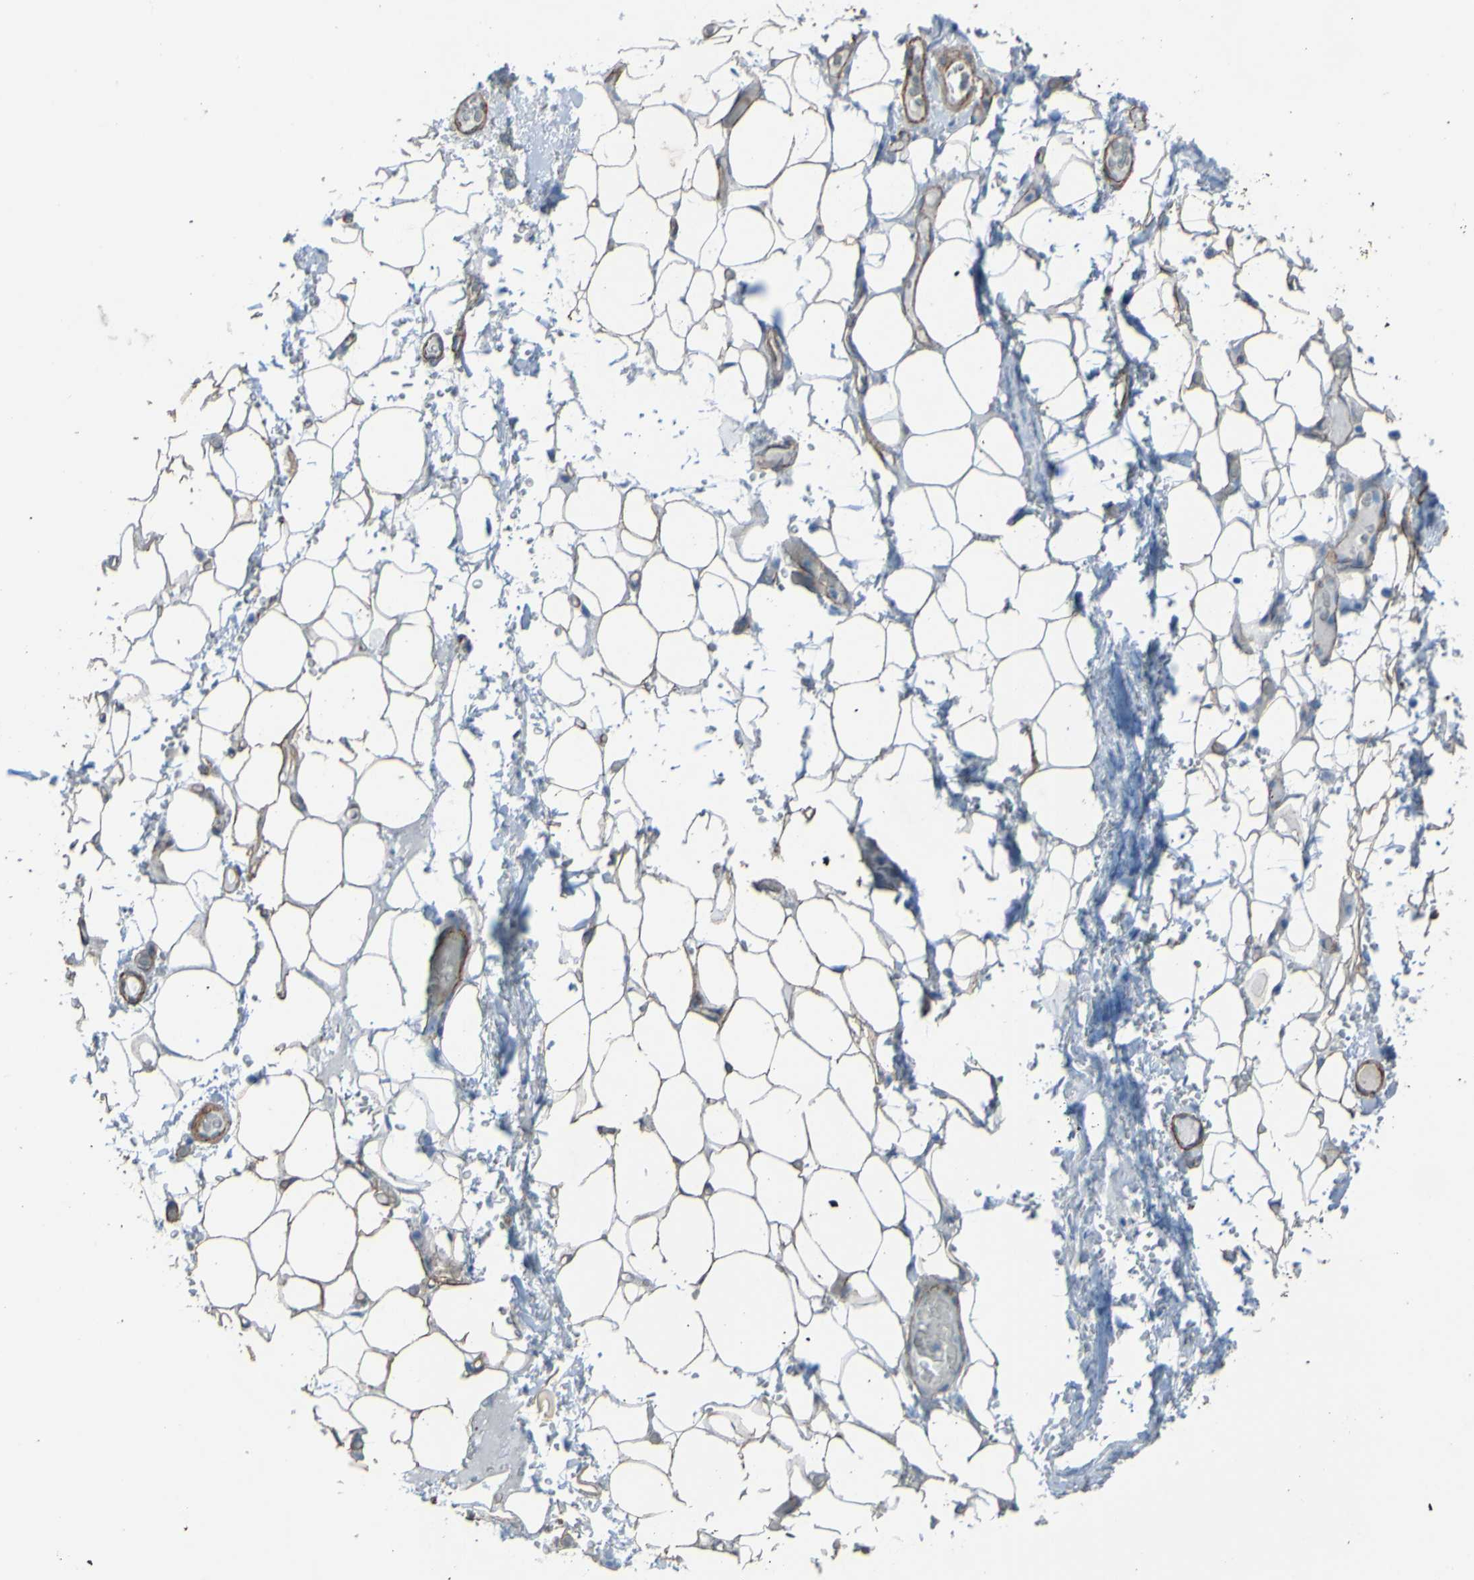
{"staining": {"intensity": "moderate", "quantity": ">75%", "location": "cytoplasmic/membranous"}, "tissue": "adipose tissue", "cell_type": "Adipocytes", "image_type": "normal", "snomed": [{"axis": "morphology", "description": "Normal tissue, NOS"}, {"axis": "morphology", "description": "Adenocarcinoma, NOS"}, {"axis": "topography", "description": "Esophagus"}], "caption": "Immunohistochemistry of benign human adipose tissue exhibits medium levels of moderate cytoplasmic/membranous positivity in about >75% of adipocytes. (DAB IHC, brown staining for protein, blue staining for nuclei).", "gene": "COL4A2", "patient": {"sex": "male", "age": 62}}